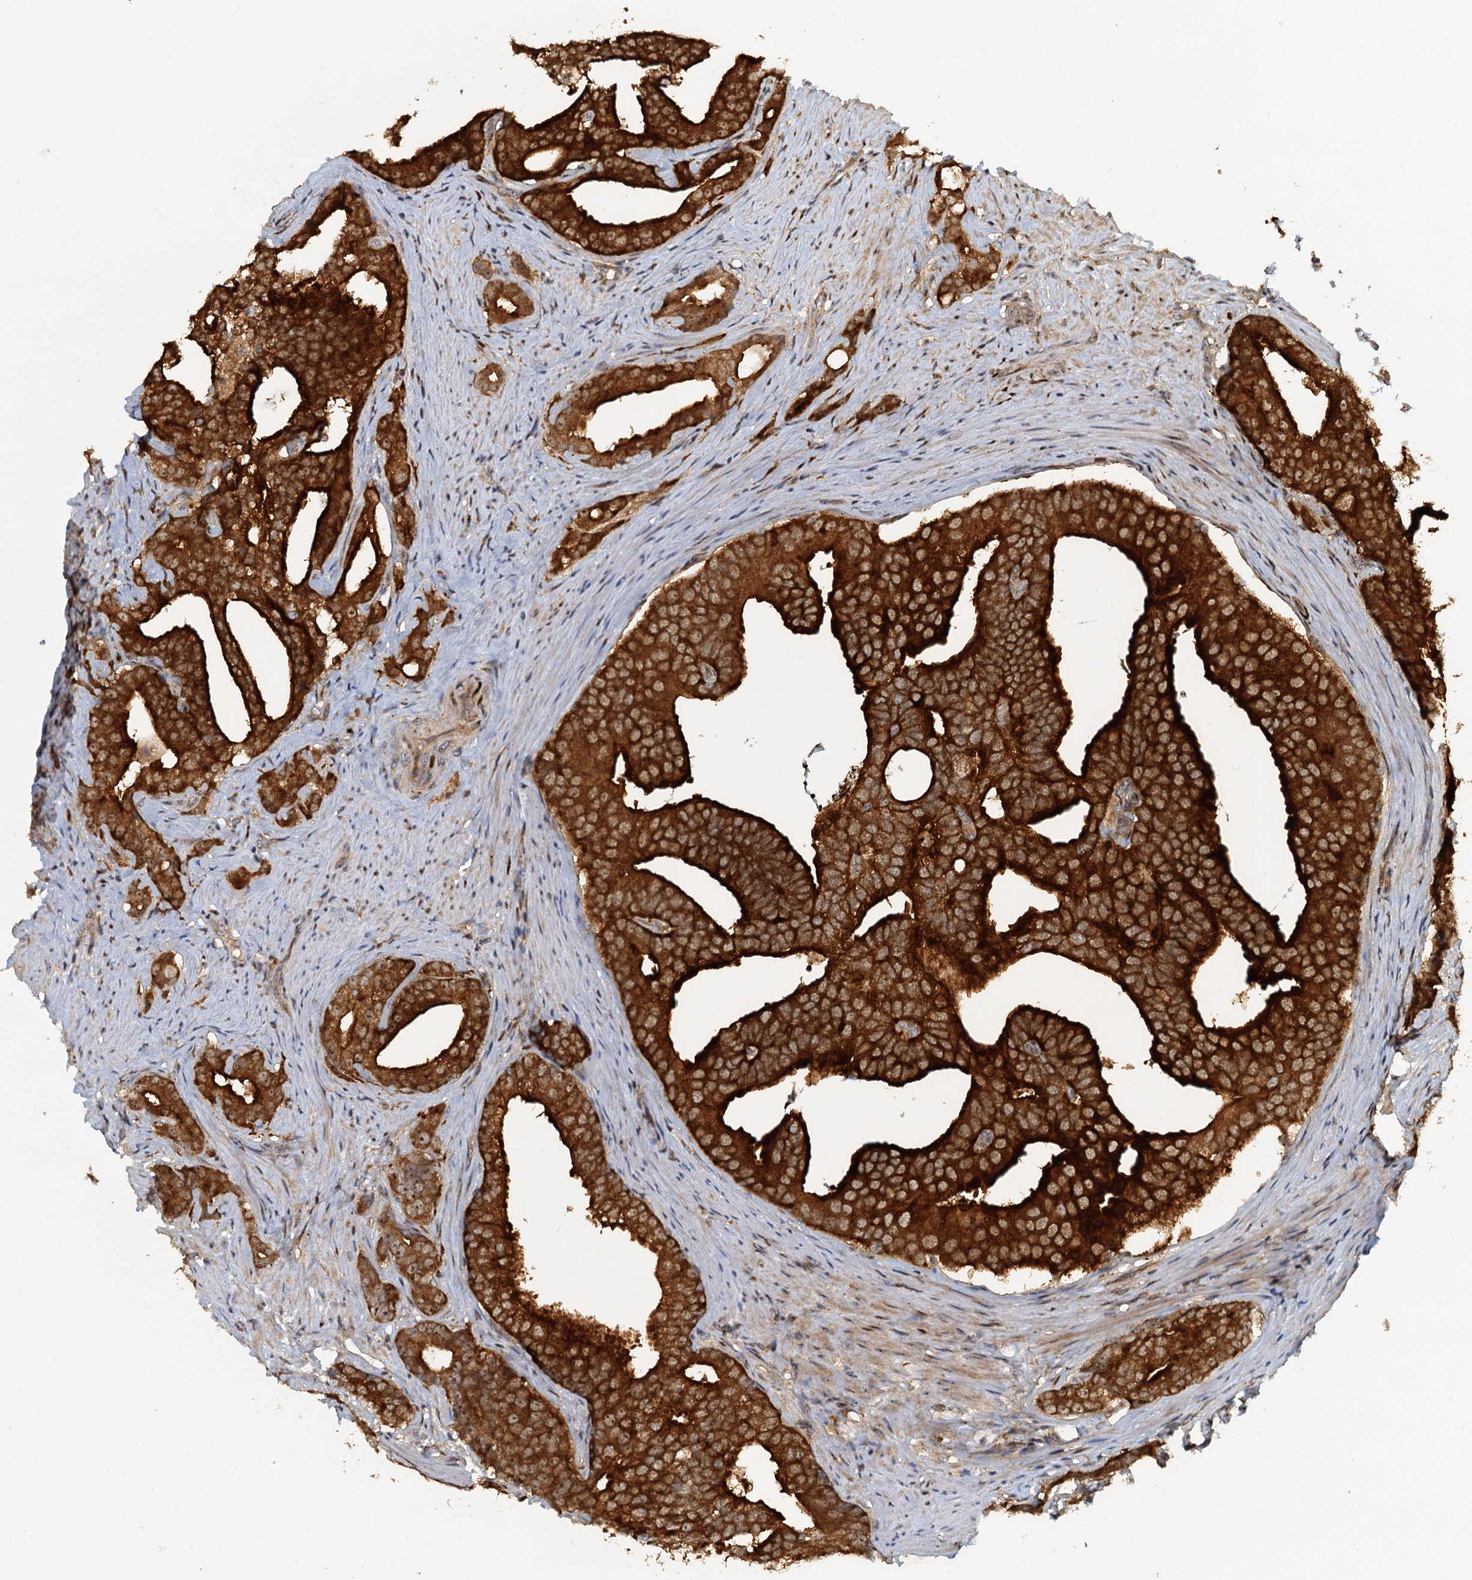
{"staining": {"intensity": "strong", "quantity": ">75%", "location": "cytoplasmic/membranous,nuclear"}, "tissue": "prostate cancer", "cell_type": "Tumor cells", "image_type": "cancer", "snomed": [{"axis": "morphology", "description": "Adenocarcinoma, Low grade"}, {"axis": "topography", "description": "Prostate"}], "caption": "Immunohistochemical staining of human adenocarcinoma (low-grade) (prostate) displays strong cytoplasmic/membranous and nuclear protein positivity in about >75% of tumor cells.", "gene": "TOLLIP", "patient": {"sex": "male", "age": 71}}